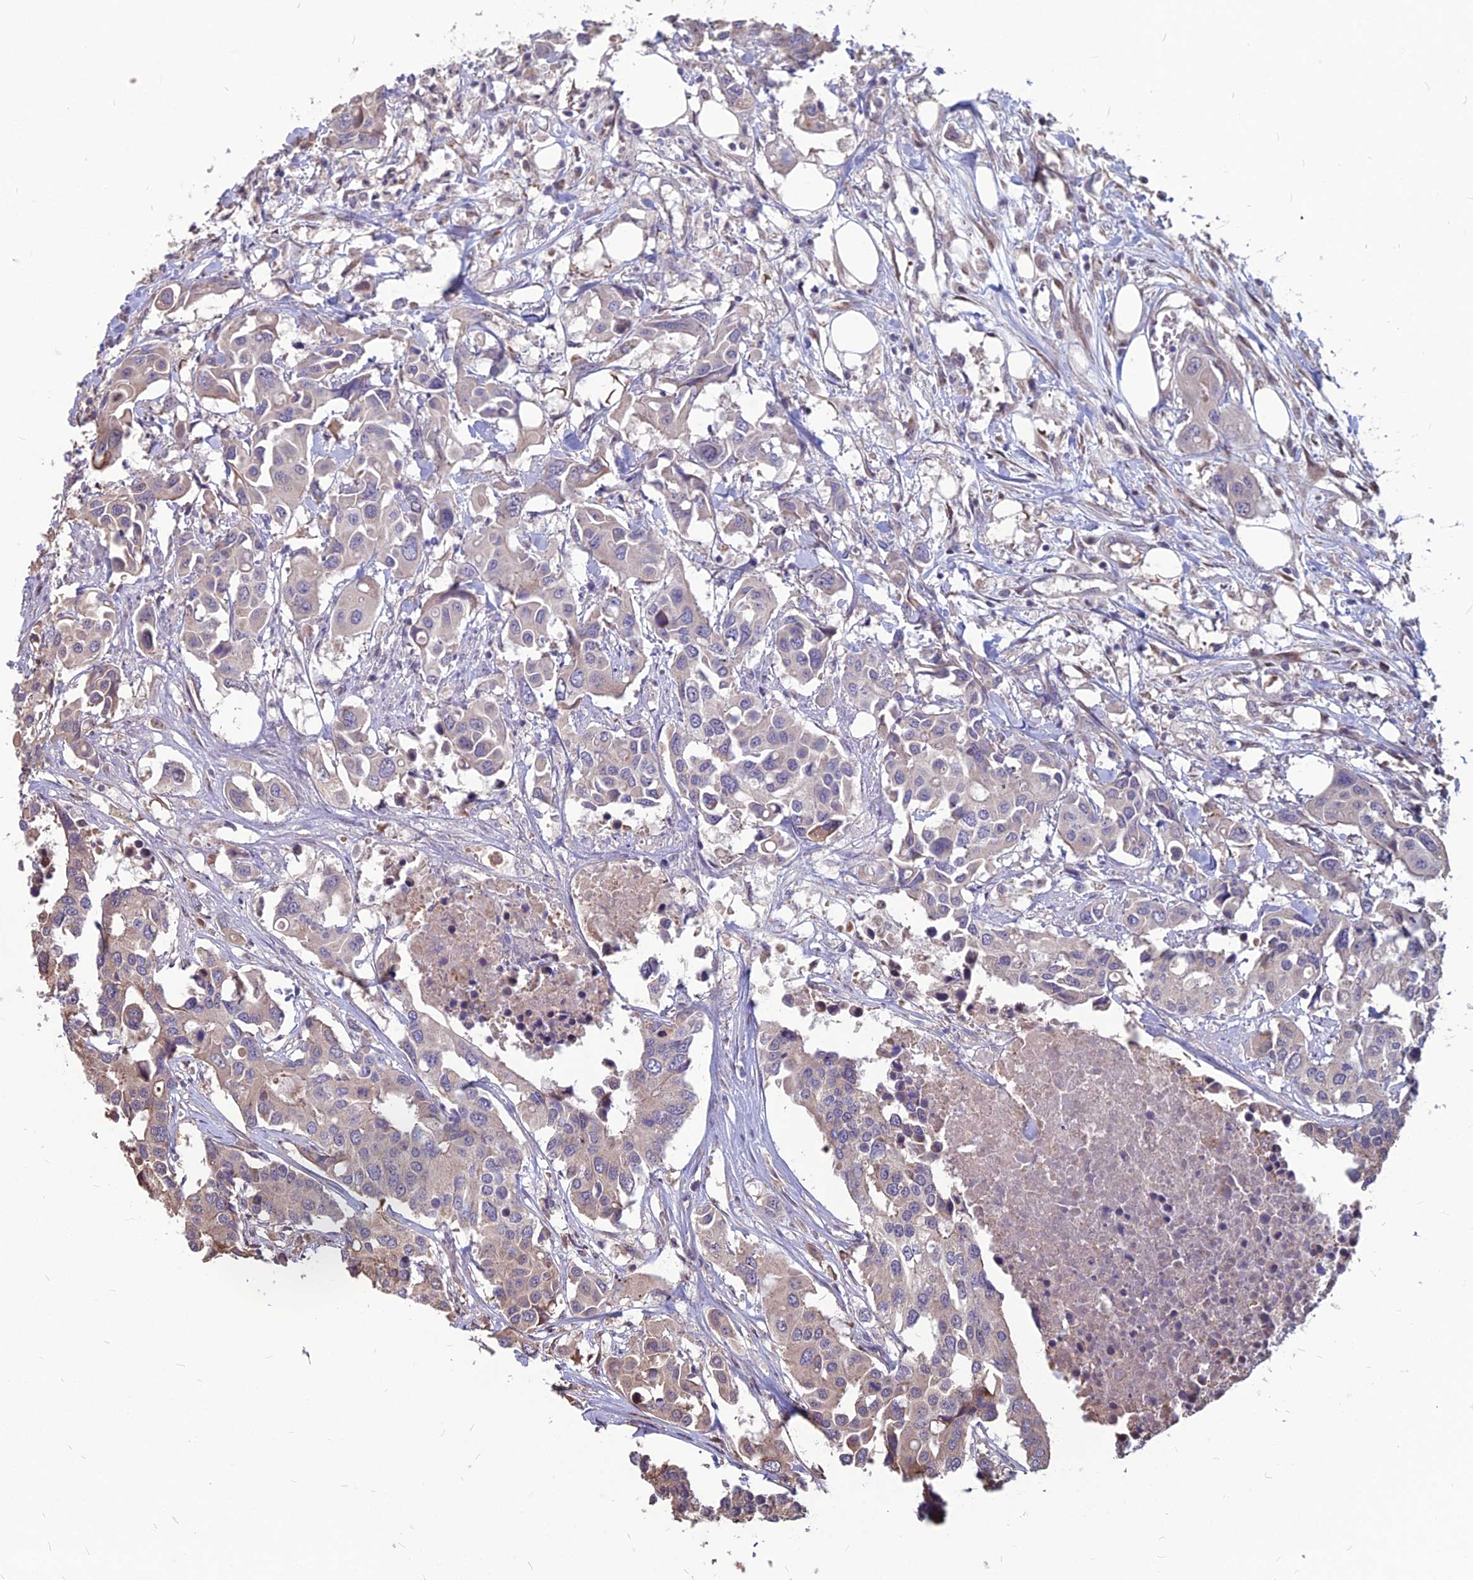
{"staining": {"intensity": "weak", "quantity": "<25%", "location": "cytoplasmic/membranous"}, "tissue": "colorectal cancer", "cell_type": "Tumor cells", "image_type": "cancer", "snomed": [{"axis": "morphology", "description": "Adenocarcinoma, NOS"}, {"axis": "topography", "description": "Colon"}], "caption": "The micrograph displays no staining of tumor cells in colorectal adenocarcinoma.", "gene": "LSM6", "patient": {"sex": "male", "age": 77}}